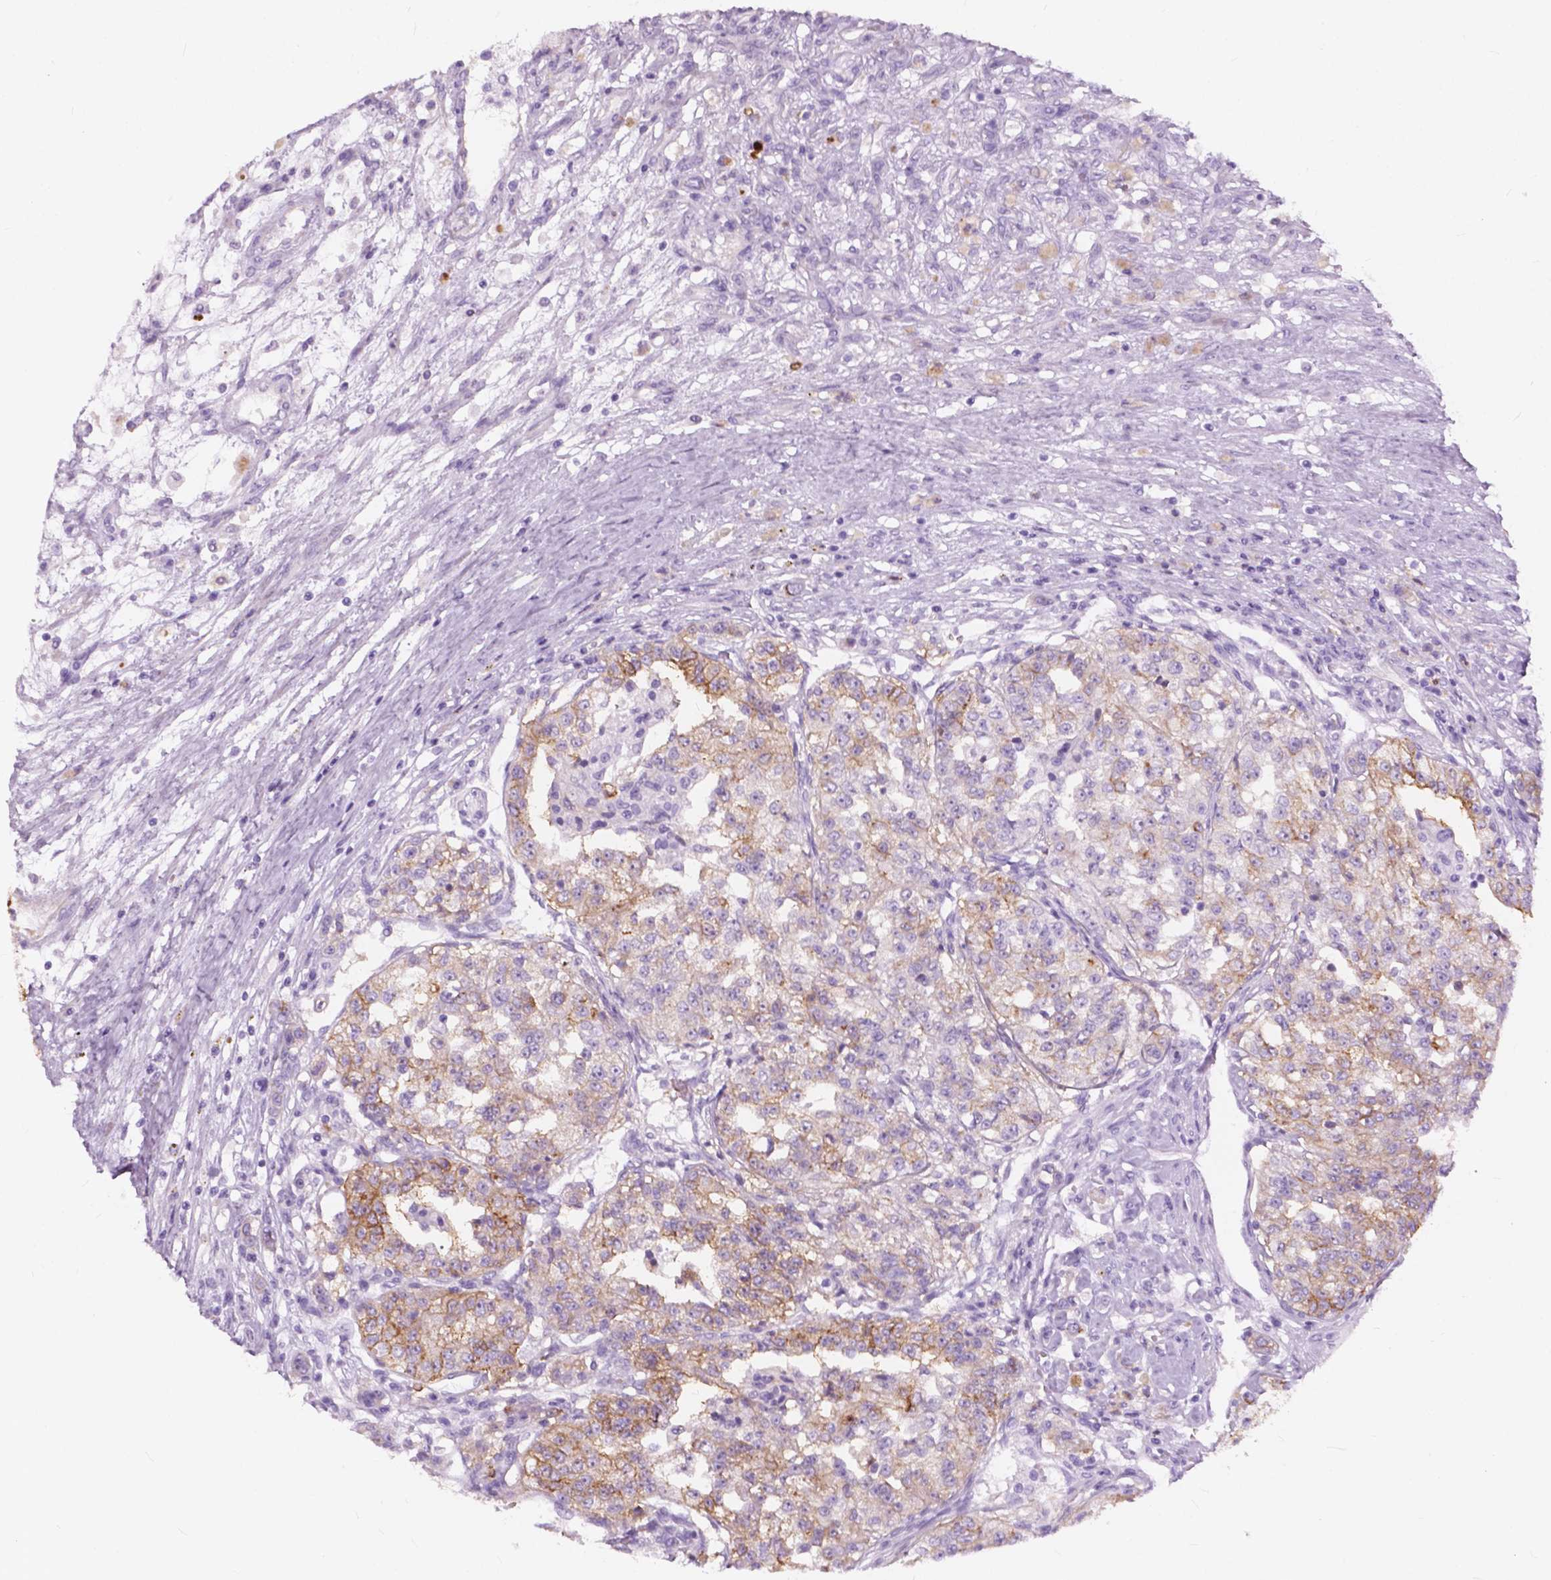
{"staining": {"intensity": "moderate", "quantity": "<25%", "location": "cytoplasmic/membranous"}, "tissue": "renal cancer", "cell_type": "Tumor cells", "image_type": "cancer", "snomed": [{"axis": "morphology", "description": "Adenocarcinoma, NOS"}, {"axis": "topography", "description": "Kidney"}], "caption": "Human adenocarcinoma (renal) stained with a brown dye shows moderate cytoplasmic/membranous positive staining in approximately <25% of tumor cells.", "gene": "FXYD2", "patient": {"sex": "female", "age": 63}}